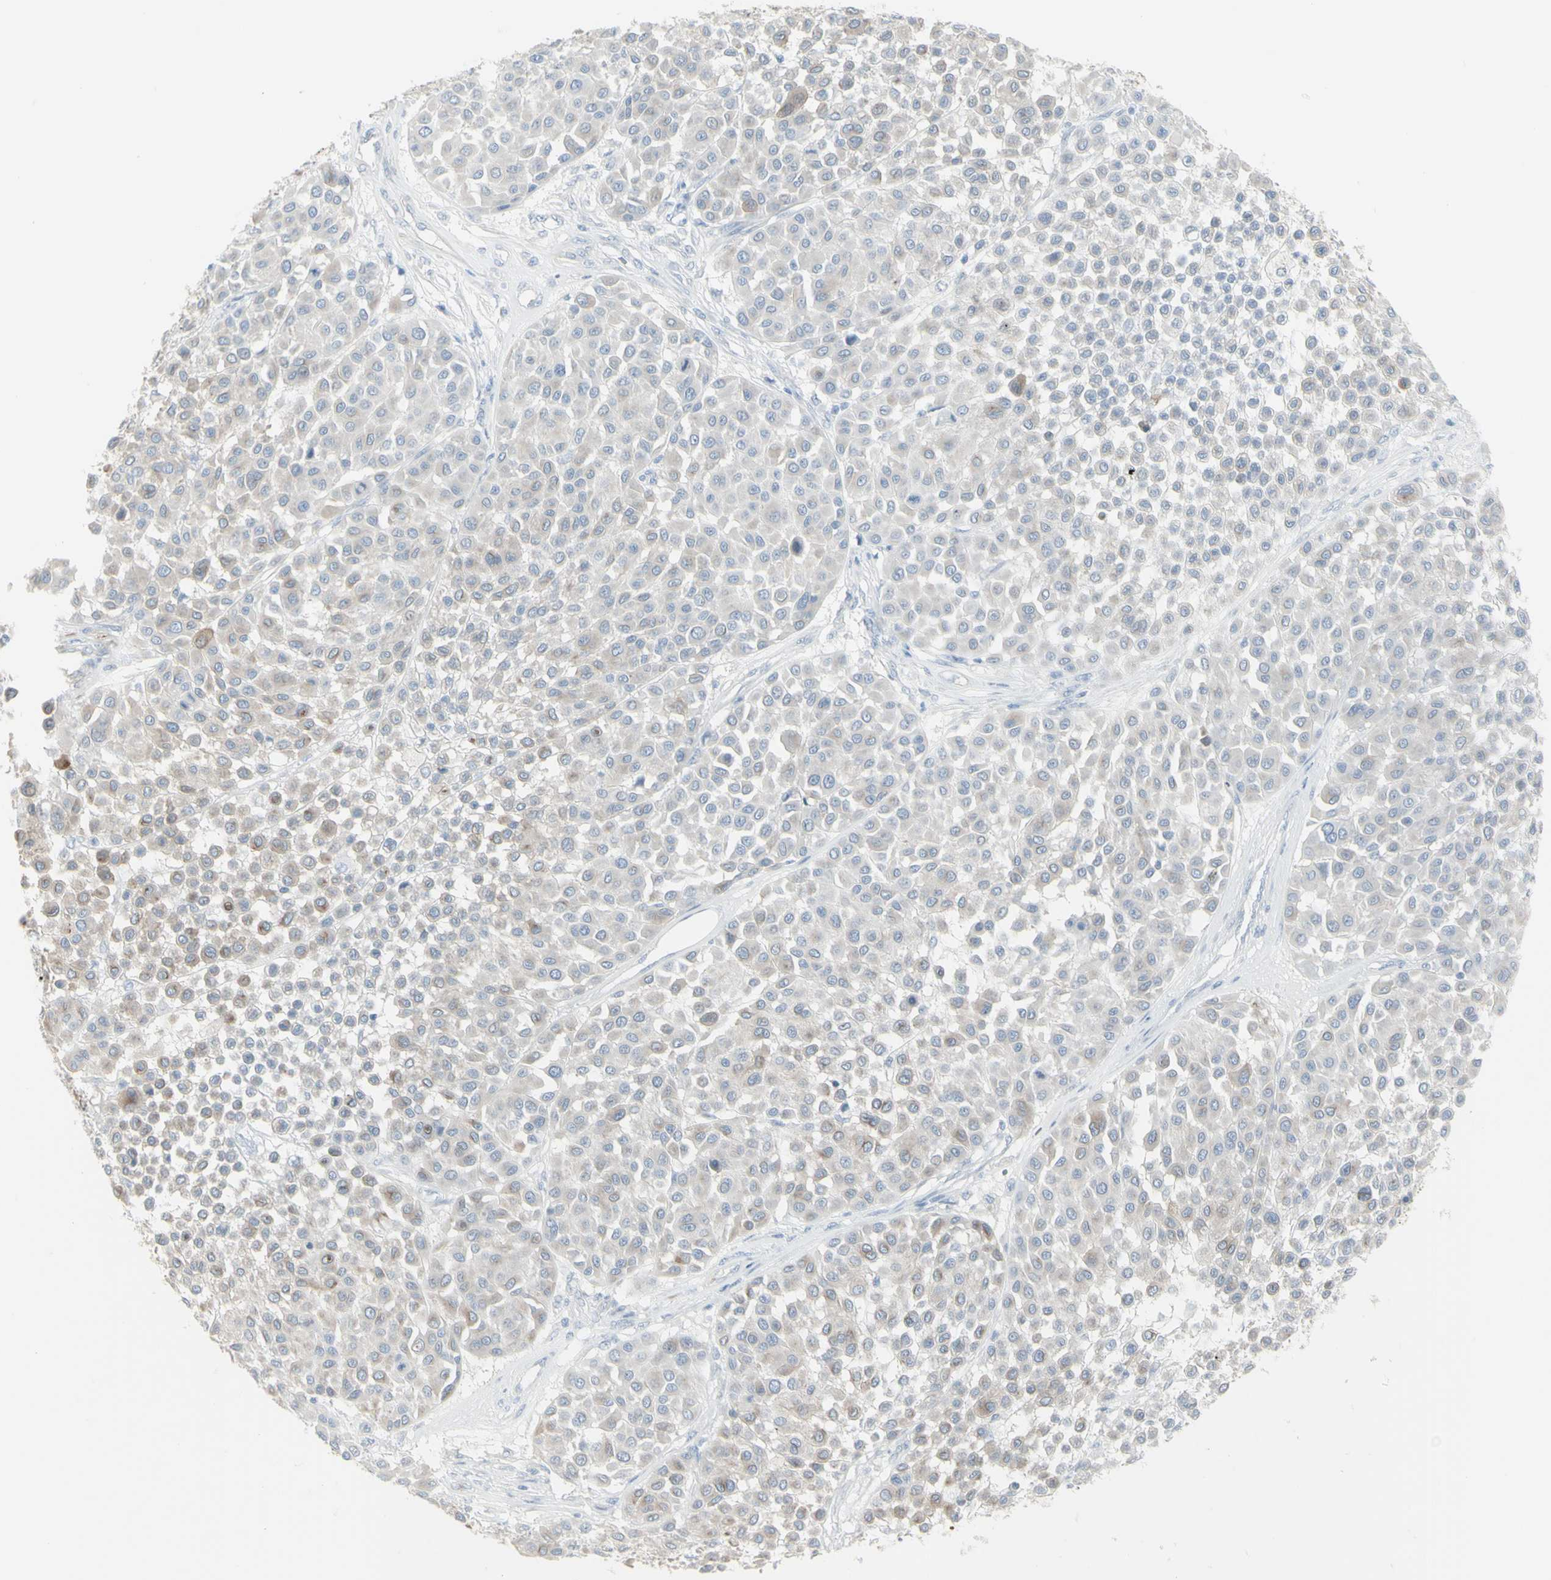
{"staining": {"intensity": "negative", "quantity": "none", "location": "none"}, "tissue": "melanoma", "cell_type": "Tumor cells", "image_type": "cancer", "snomed": [{"axis": "morphology", "description": "Malignant melanoma, Metastatic site"}, {"axis": "topography", "description": "Soft tissue"}], "caption": "High magnification brightfield microscopy of malignant melanoma (metastatic site) stained with DAB (3,3'-diaminobenzidine) (brown) and counterstained with hematoxylin (blue): tumor cells show no significant expression.", "gene": "ENSG00000198211", "patient": {"sex": "male", "age": 41}}